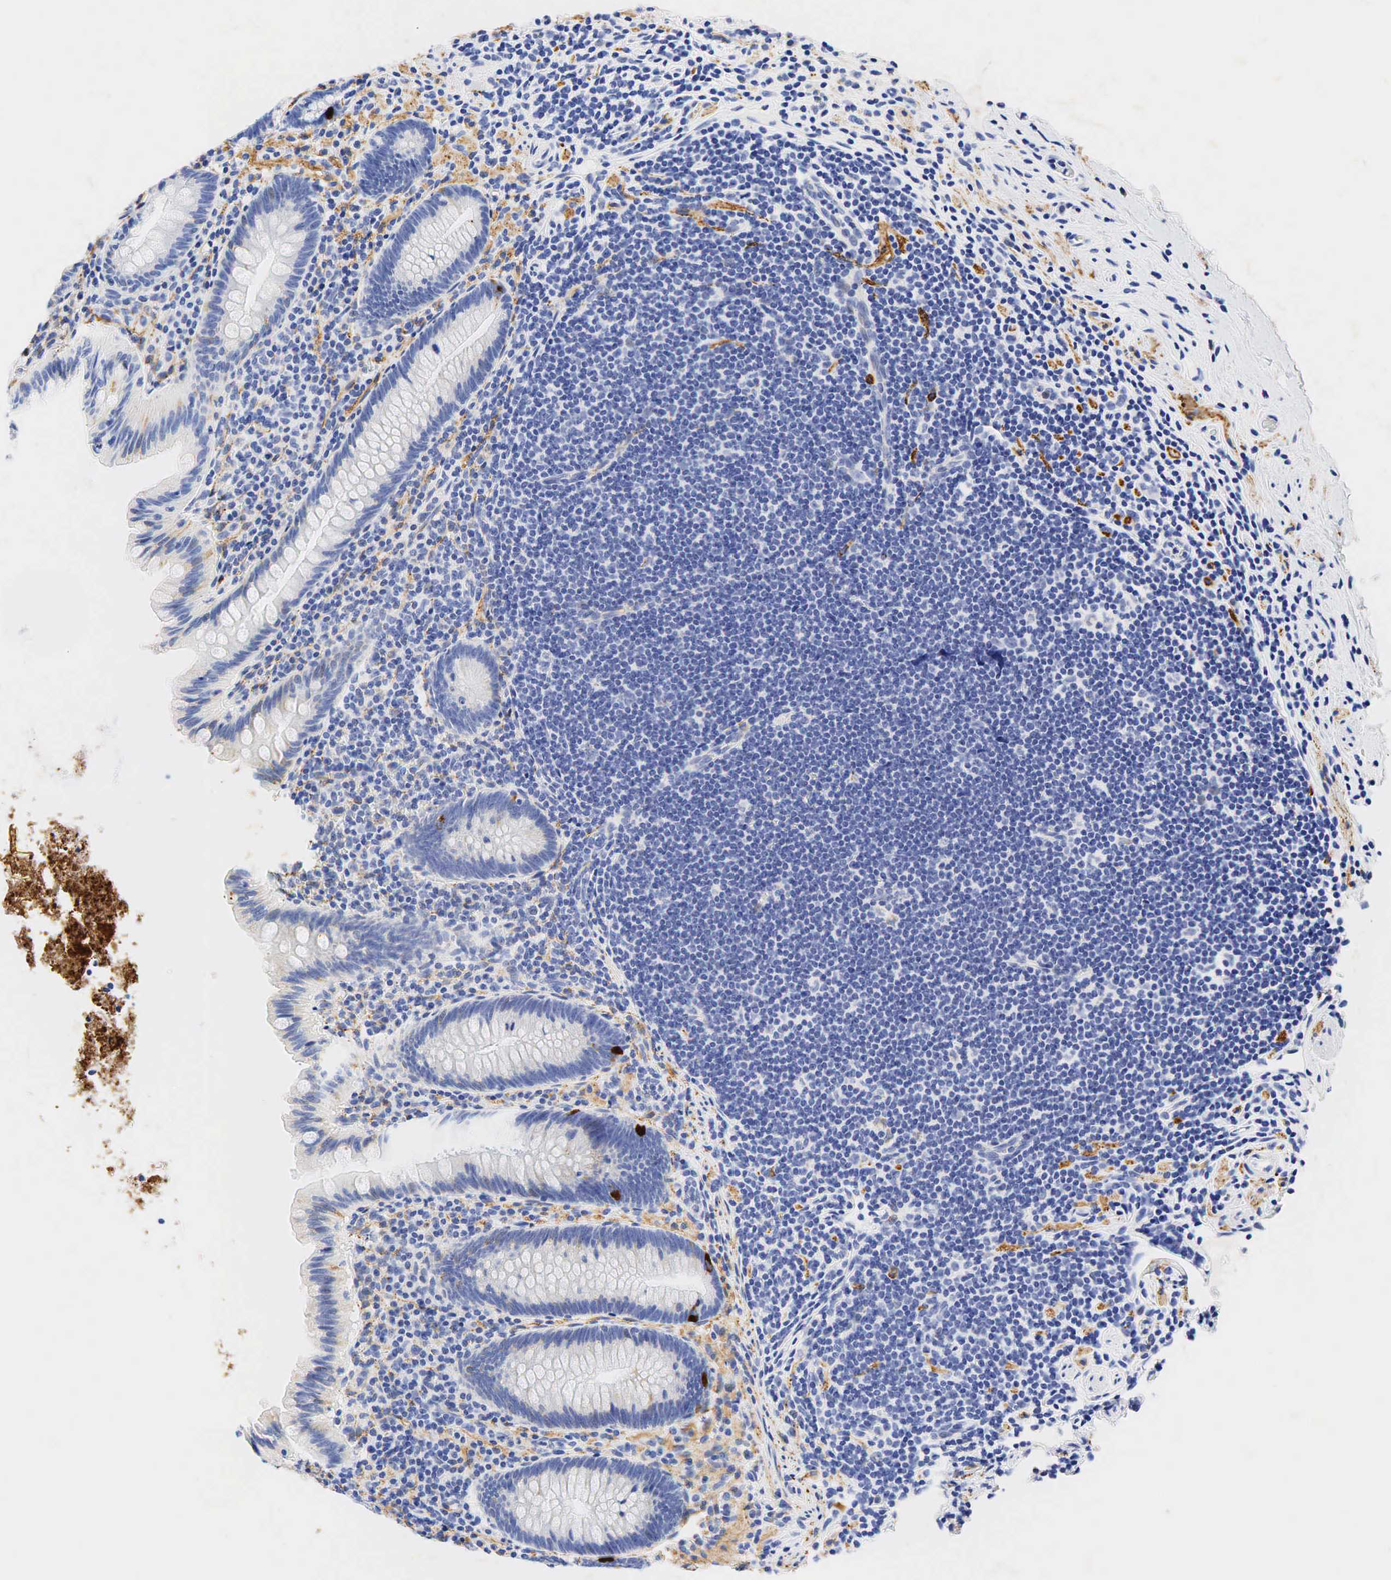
{"staining": {"intensity": "strong", "quantity": "<25%", "location": "cytoplasmic/membranous"}, "tissue": "appendix", "cell_type": "Glandular cells", "image_type": "normal", "snomed": [{"axis": "morphology", "description": "Normal tissue, NOS"}, {"axis": "topography", "description": "Appendix"}], "caption": "Appendix was stained to show a protein in brown. There is medium levels of strong cytoplasmic/membranous expression in about <25% of glandular cells. (brown staining indicates protein expression, while blue staining denotes nuclei).", "gene": "SYP", "patient": {"sex": "male", "age": 41}}